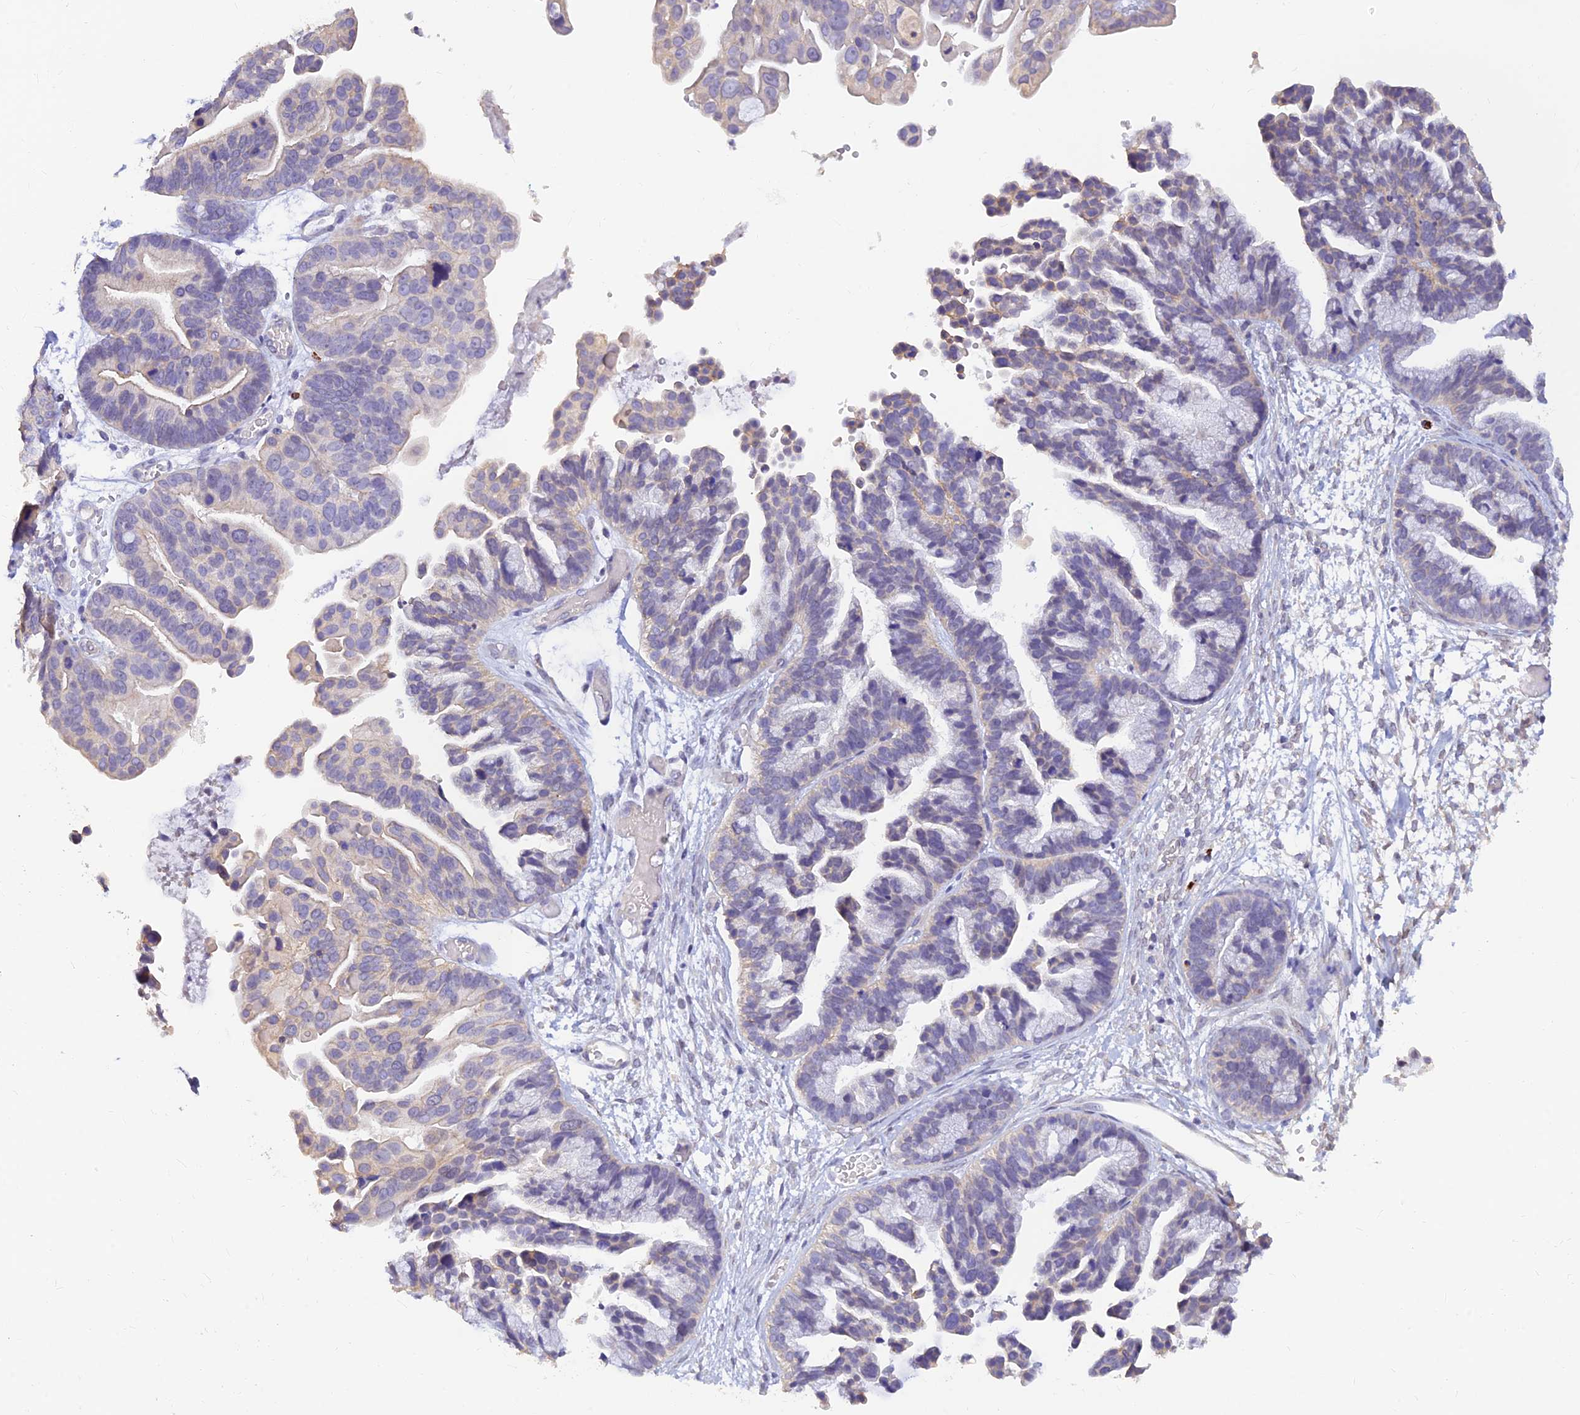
{"staining": {"intensity": "negative", "quantity": "none", "location": "none"}, "tissue": "ovarian cancer", "cell_type": "Tumor cells", "image_type": "cancer", "snomed": [{"axis": "morphology", "description": "Cystadenocarcinoma, serous, NOS"}, {"axis": "topography", "description": "Ovary"}], "caption": "The histopathology image shows no staining of tumor cells in ovarian serous cystadenocarcinoma. (DAB IHC, high magnification).", "gene": "ALDH1L2", "patient": {"sex": "female", "age": 56}}